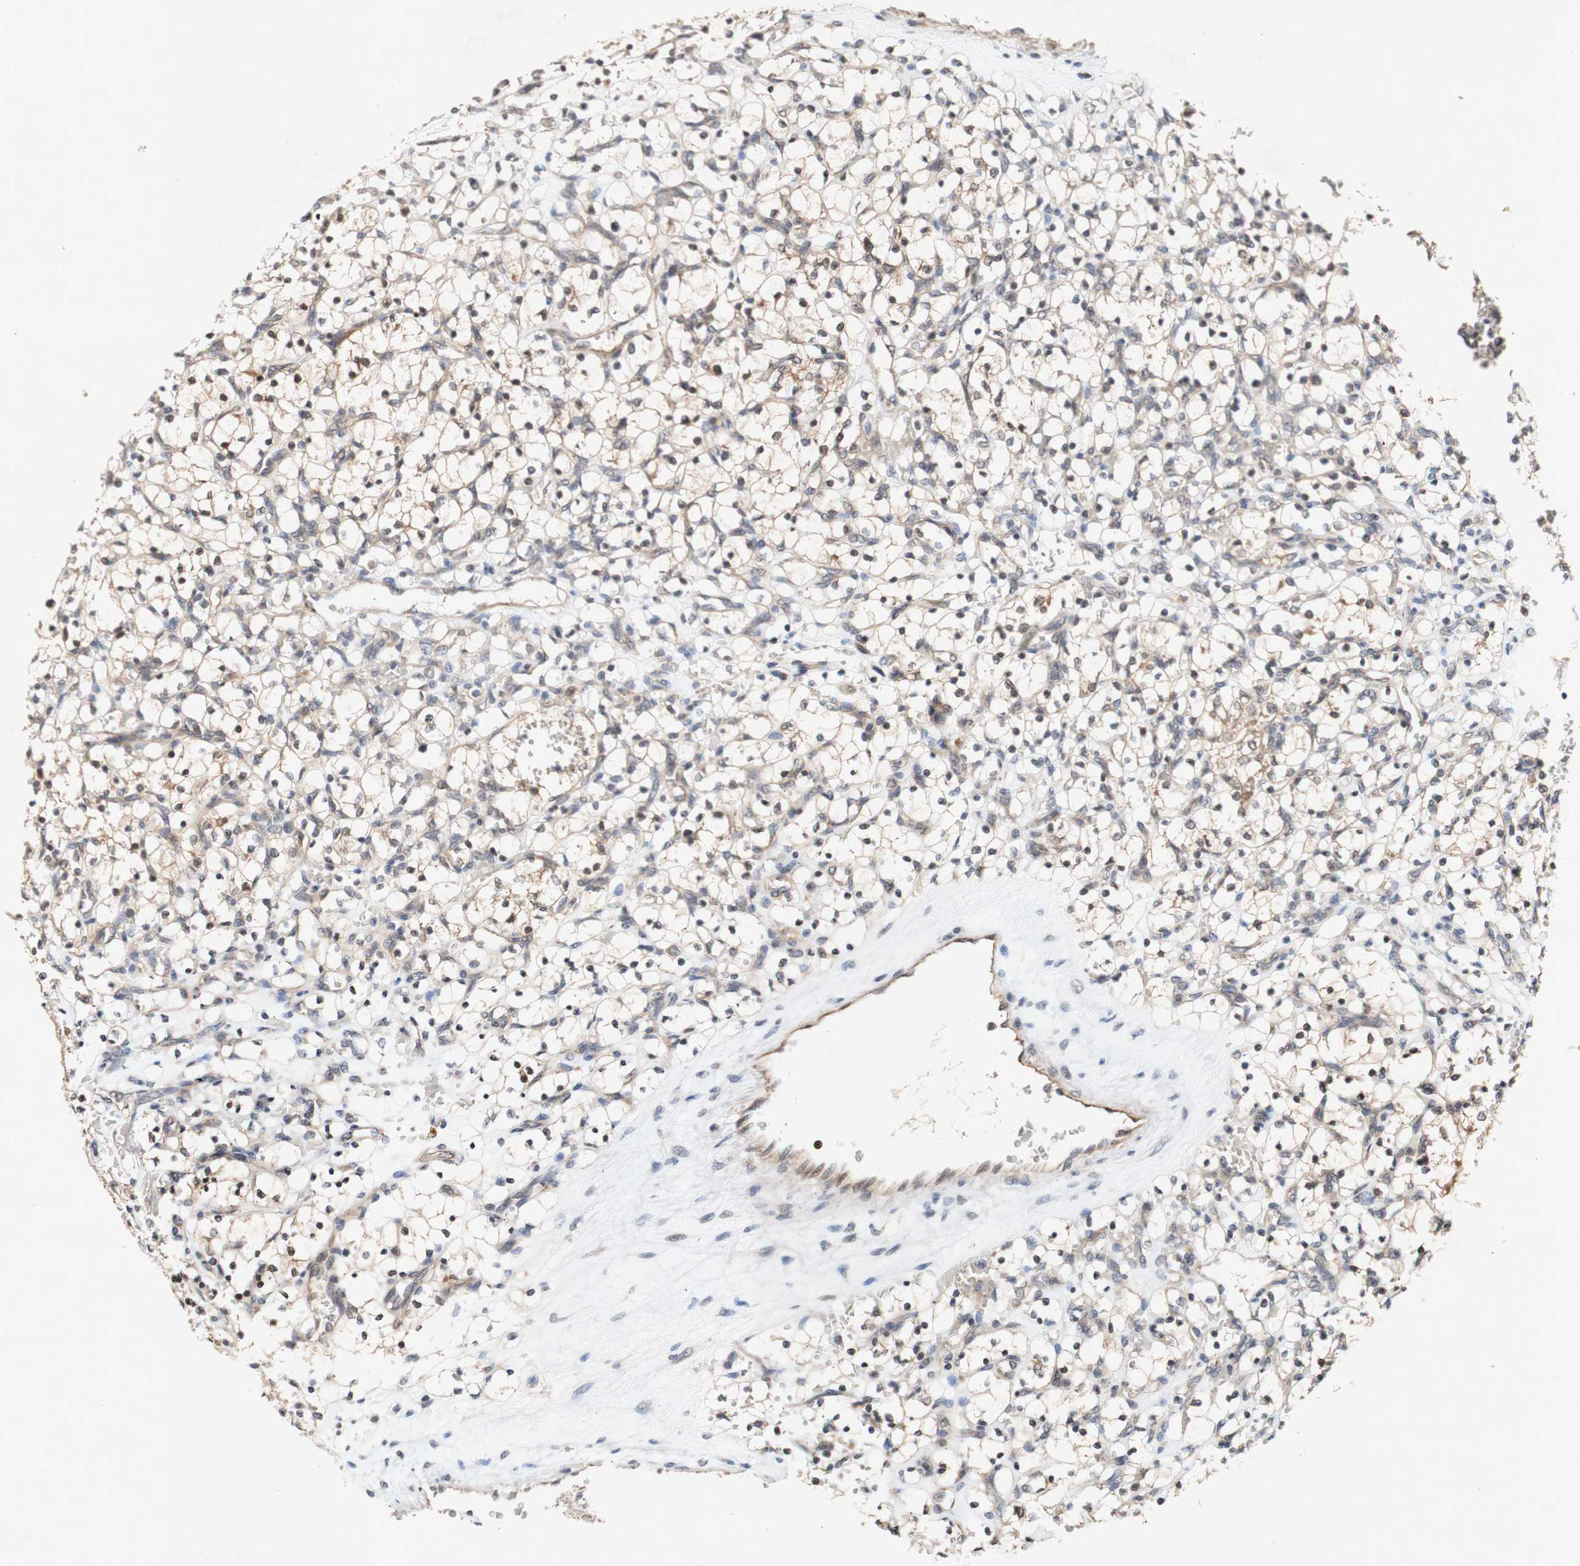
{"staining": {"intensity": "weak", "quantity": ">75%", "location": "cytoplasmic/membranous,nuclear"}, "tissue": "renal cancer", "cell_type": "Tumor cells", "image_type": "cancer", "snomed": [{"axis": "morphology", "description": "Adenocarcinoma, NOS"}, {"axis": "topography", "description": "Kidney"}], "caption": "Renal cancer tissue shows weak cytoplasmic/membranous and nuclear staining in approximately >75% of tumor cells", "gene": "PIN1", "patient": {"sex": "female", "age": 69}}